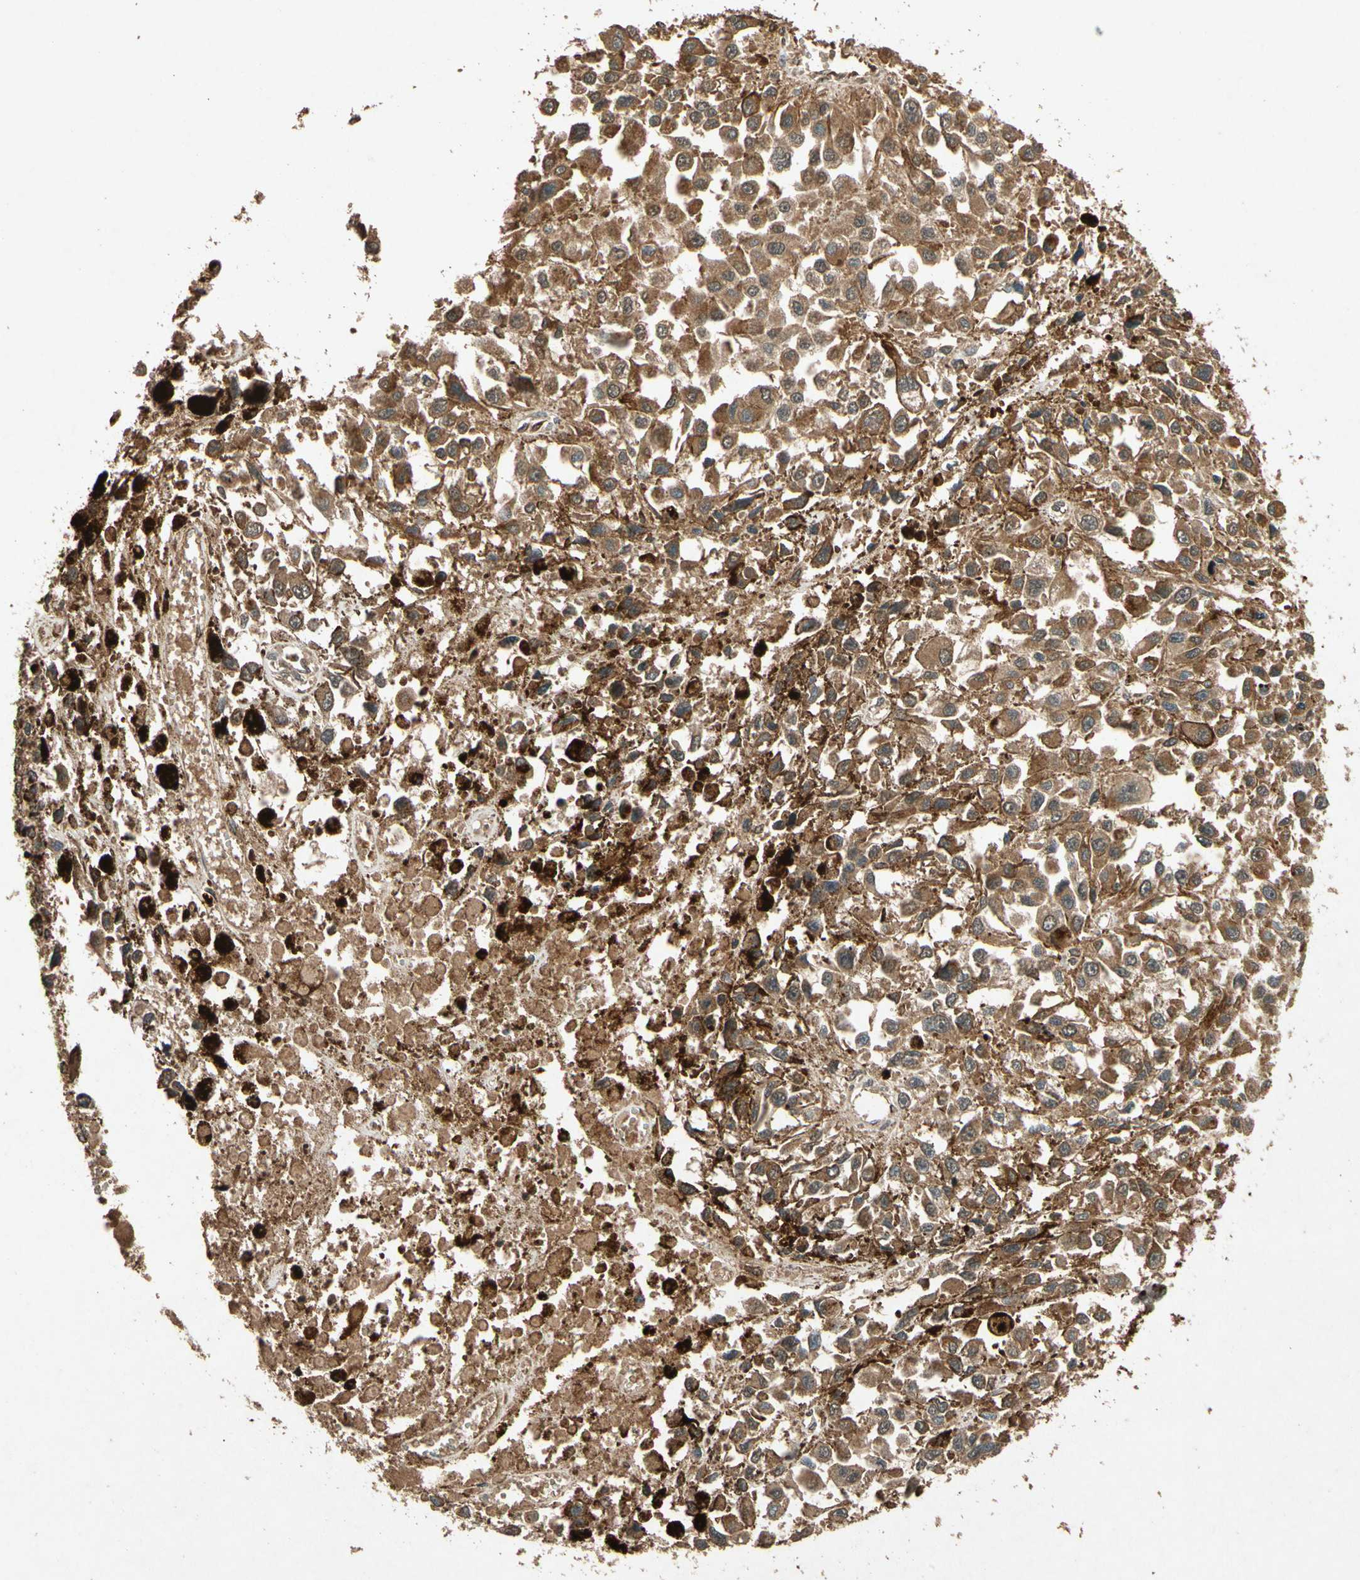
{"staining": {"intensity": "moderate", "quantity": ">75%", "location": "cytoplasmic/membranous"}, "tissue": "melanoma", "cell_type": "Tumor cells", "image_type": "cancer", "snomed": [{"axis": "morphology", "description": "Malignant melanoma, Metastatic site"}, {"axis": "topography", "description": "Lymph node"}], "caption": "High-magnification brightfield microscopy of melanoma stained with DAB (brown) and counterstained with hematoxylin (blue). tumor cells exhibit moderate cytoplasmic/membranous positivity is appreciated in about>75% of cells.", "gene": "TXN2", "patient": {"sex": "male", "age": 59}}